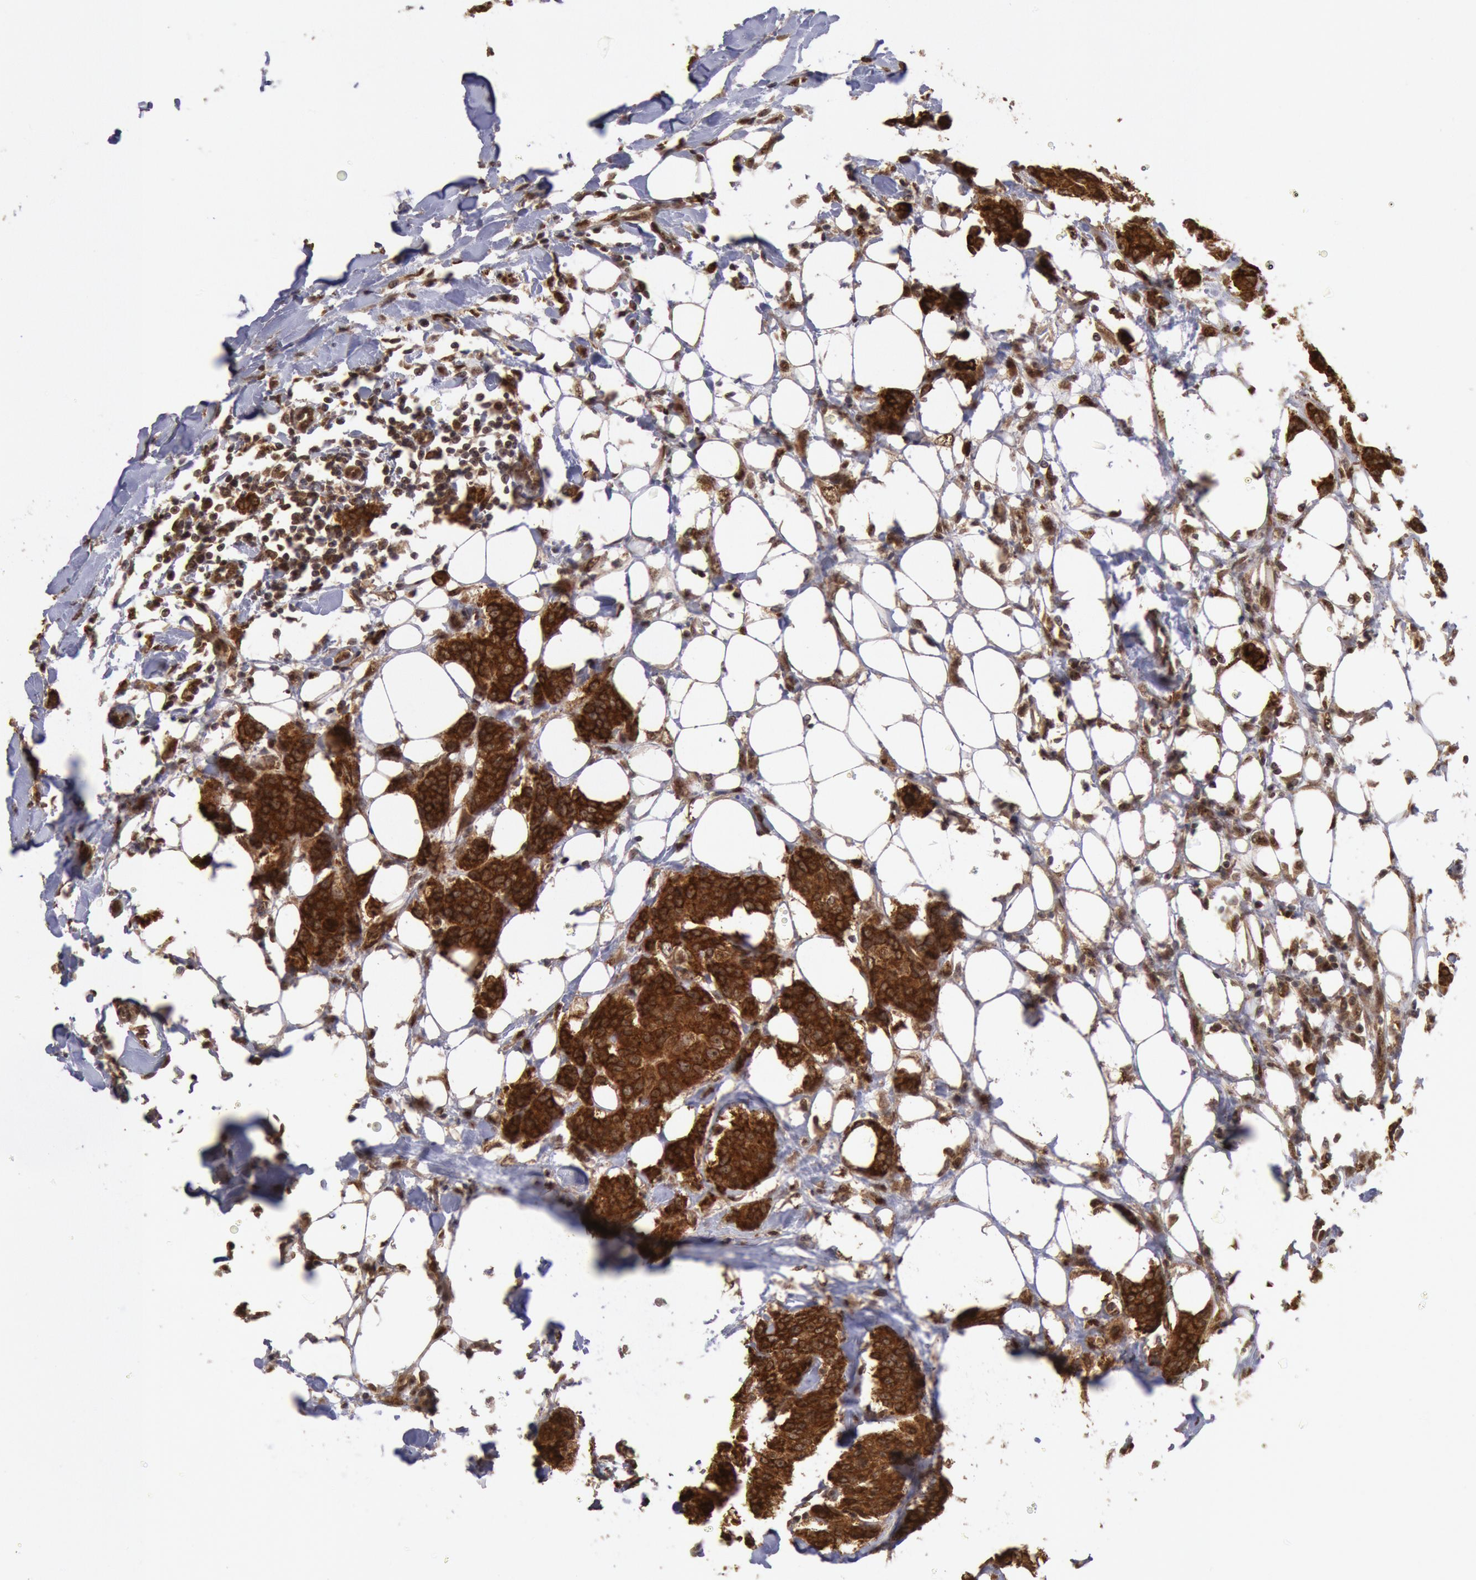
{"staining": {"intensity": "strong", "quantity": ">75%", "location": "cytoplasmic/membranous"}, "tissue": "breast cancer", "cell_type": "Tumor cells", "image_type": "cancer", "snomed": [{"axis": "morphology", "description": "Duct carcinoma"}, {"axis": "topography", "description": "Breast"}], "caption": "Protein expression analysis of human breast cancer (invasive ductal carcinoma) reveals strong cytoplasmic/membranous staining in approximately >75% of tumor cells. Using DAB (3,3'-diaminobenzidine) (brown) and hematoxylin (blue) stains, captured at high magnification using brightfield microscopy.", "gene": "STX17", "patient": {"sex": "female", "age": 40}}